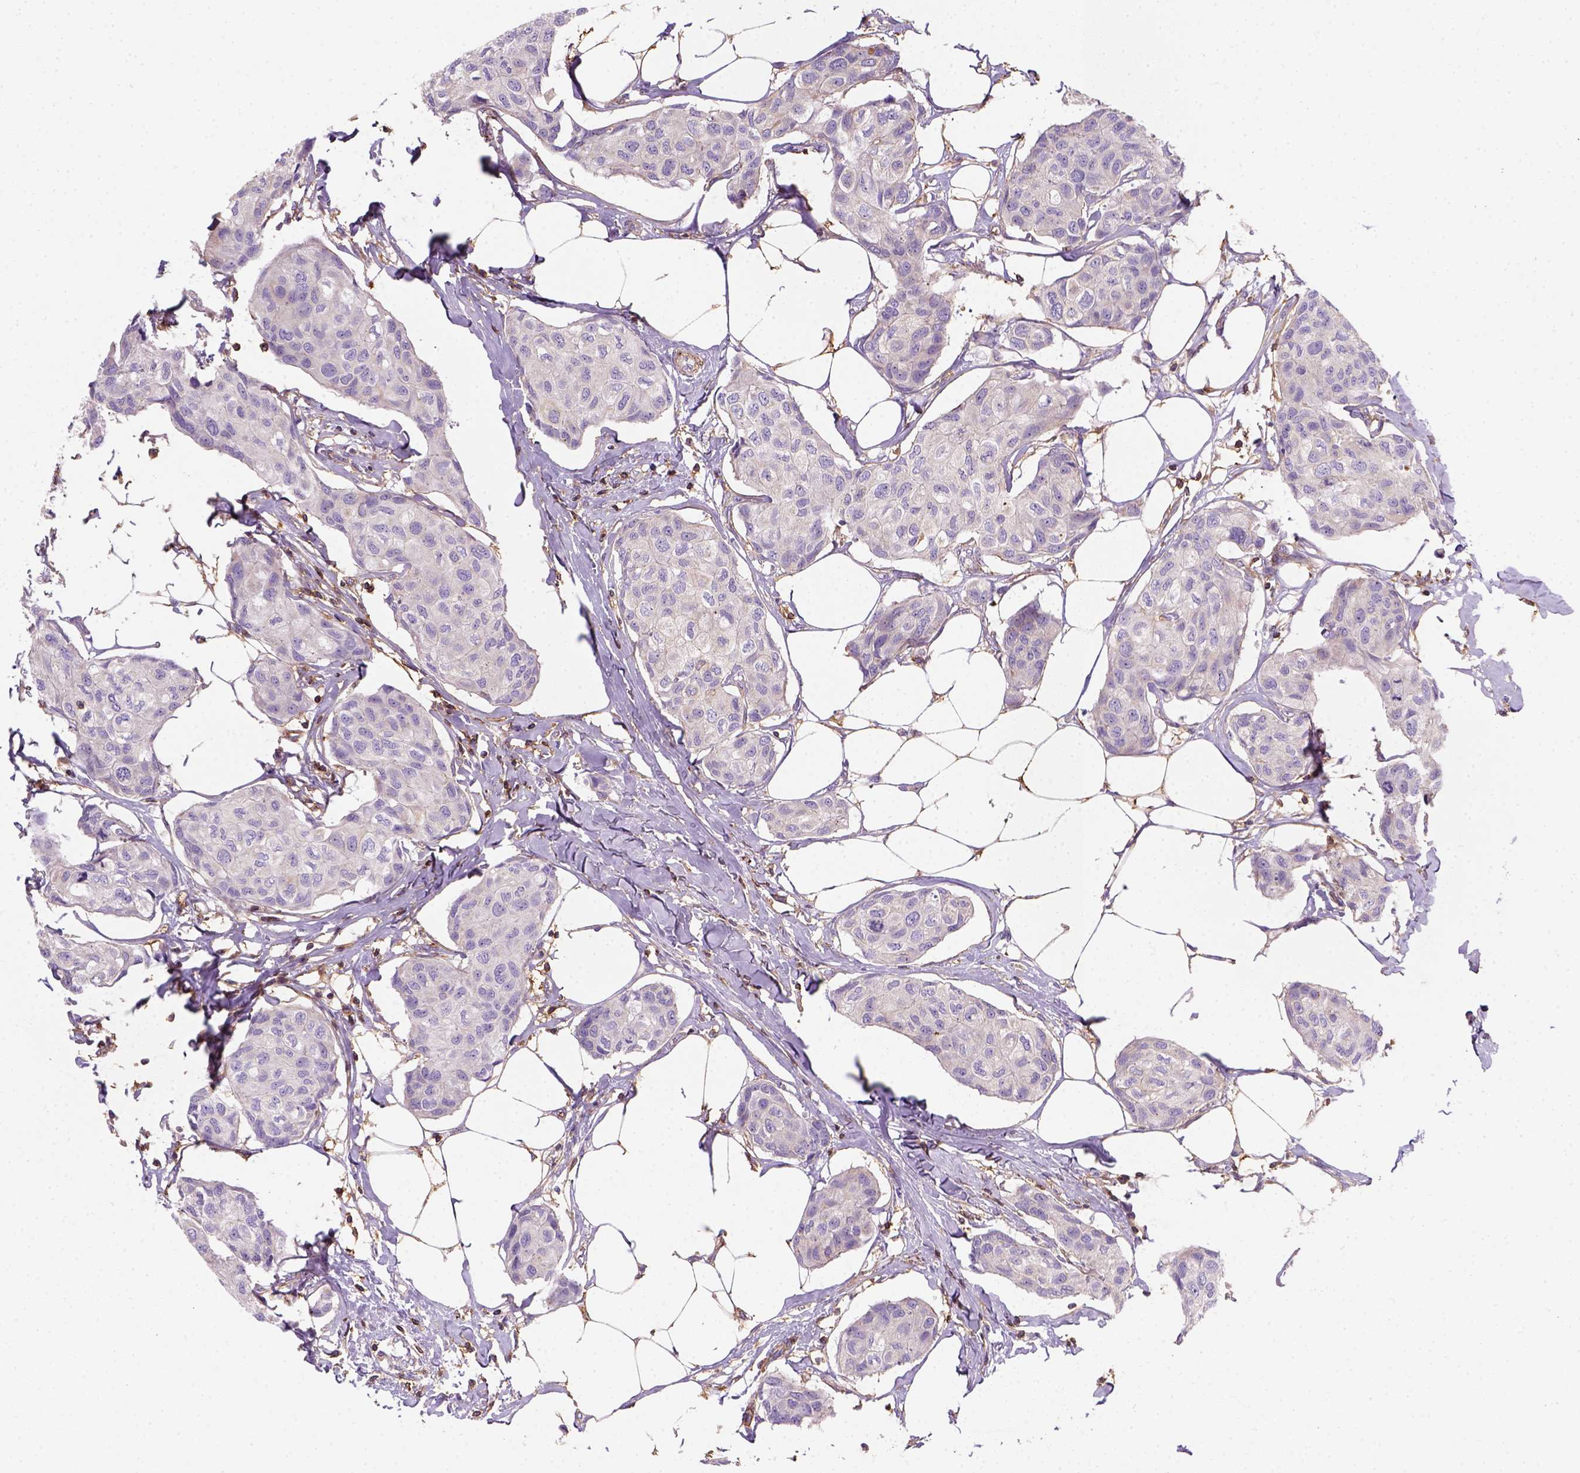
{"staining": {"intensity": "negative", "quantity": "none", "location": "none"}, "tissue": "breast cancer", "cell_type": "Tumor cells", "image_type": "cancer", "snomed": [{"axis": "morphology", "description": "Duct carcinoma"}, {"axis": "topography", "description": "Breast"}], "caption": "Tumor cells show no significant positivity in breast cancer.", "gene": "GPRC5D", "patient": {"sex": "female", "age": 80}}